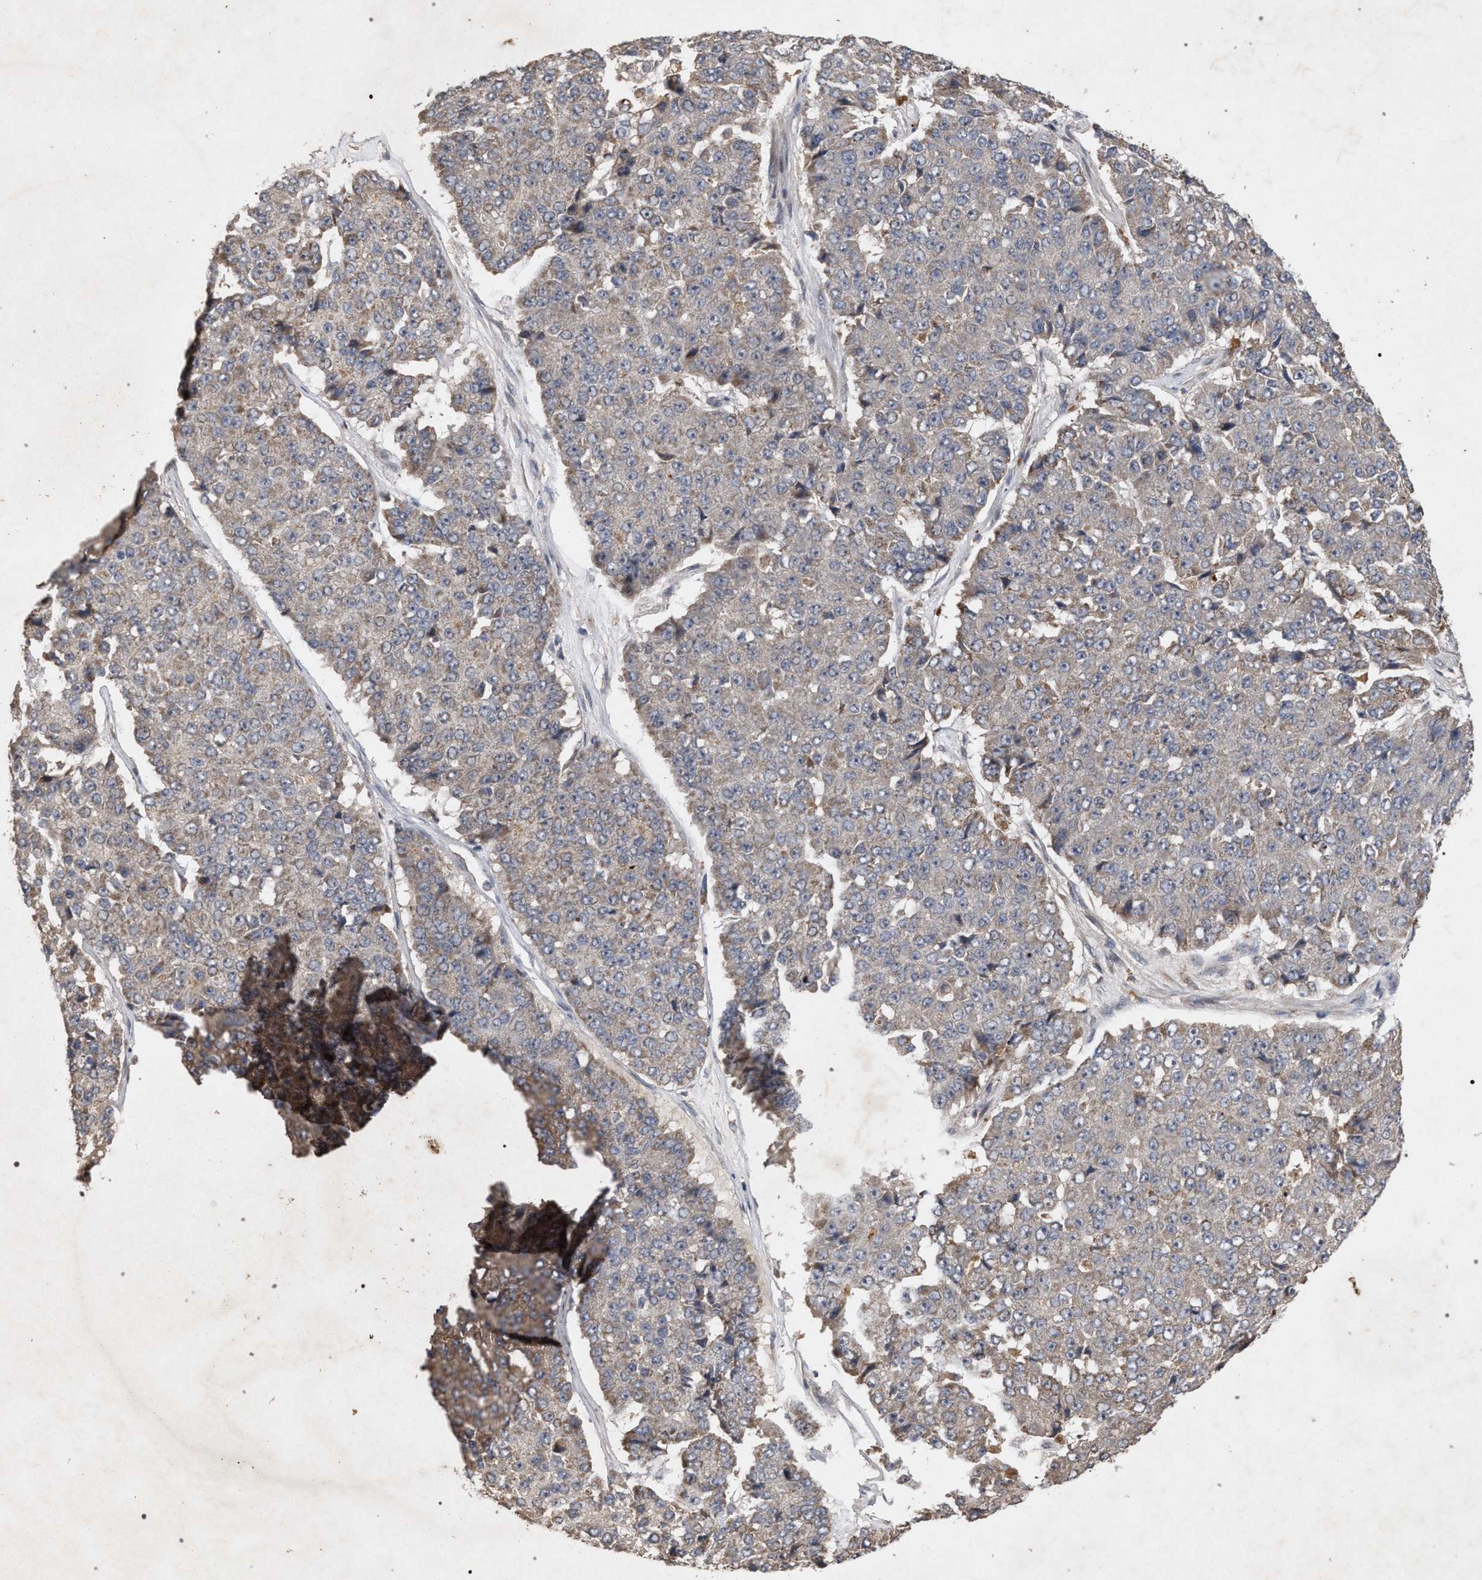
{"staining": {"intensity": "moderate", "quantity": "<25%", "location": "cytoplasmic/membranous"}, "tissue": "pancreatic cancer", "cell_type": "Tumor cells", "image_type": "cancer", "snomed": [{"axis": "morphology", "description": "Adenocarcinoma, NOS"}, {"axis": "topography", "description": "Pancreas"}], "caption": "Protein staining of pancreatic cancer (adenocarcinoma) tissue demonstrates moderate cytoplasmic/membranous staining in about <25% of tumor cells.", "gene": "PKD2L1", "patient": {"sex": "male", "age": 50}}